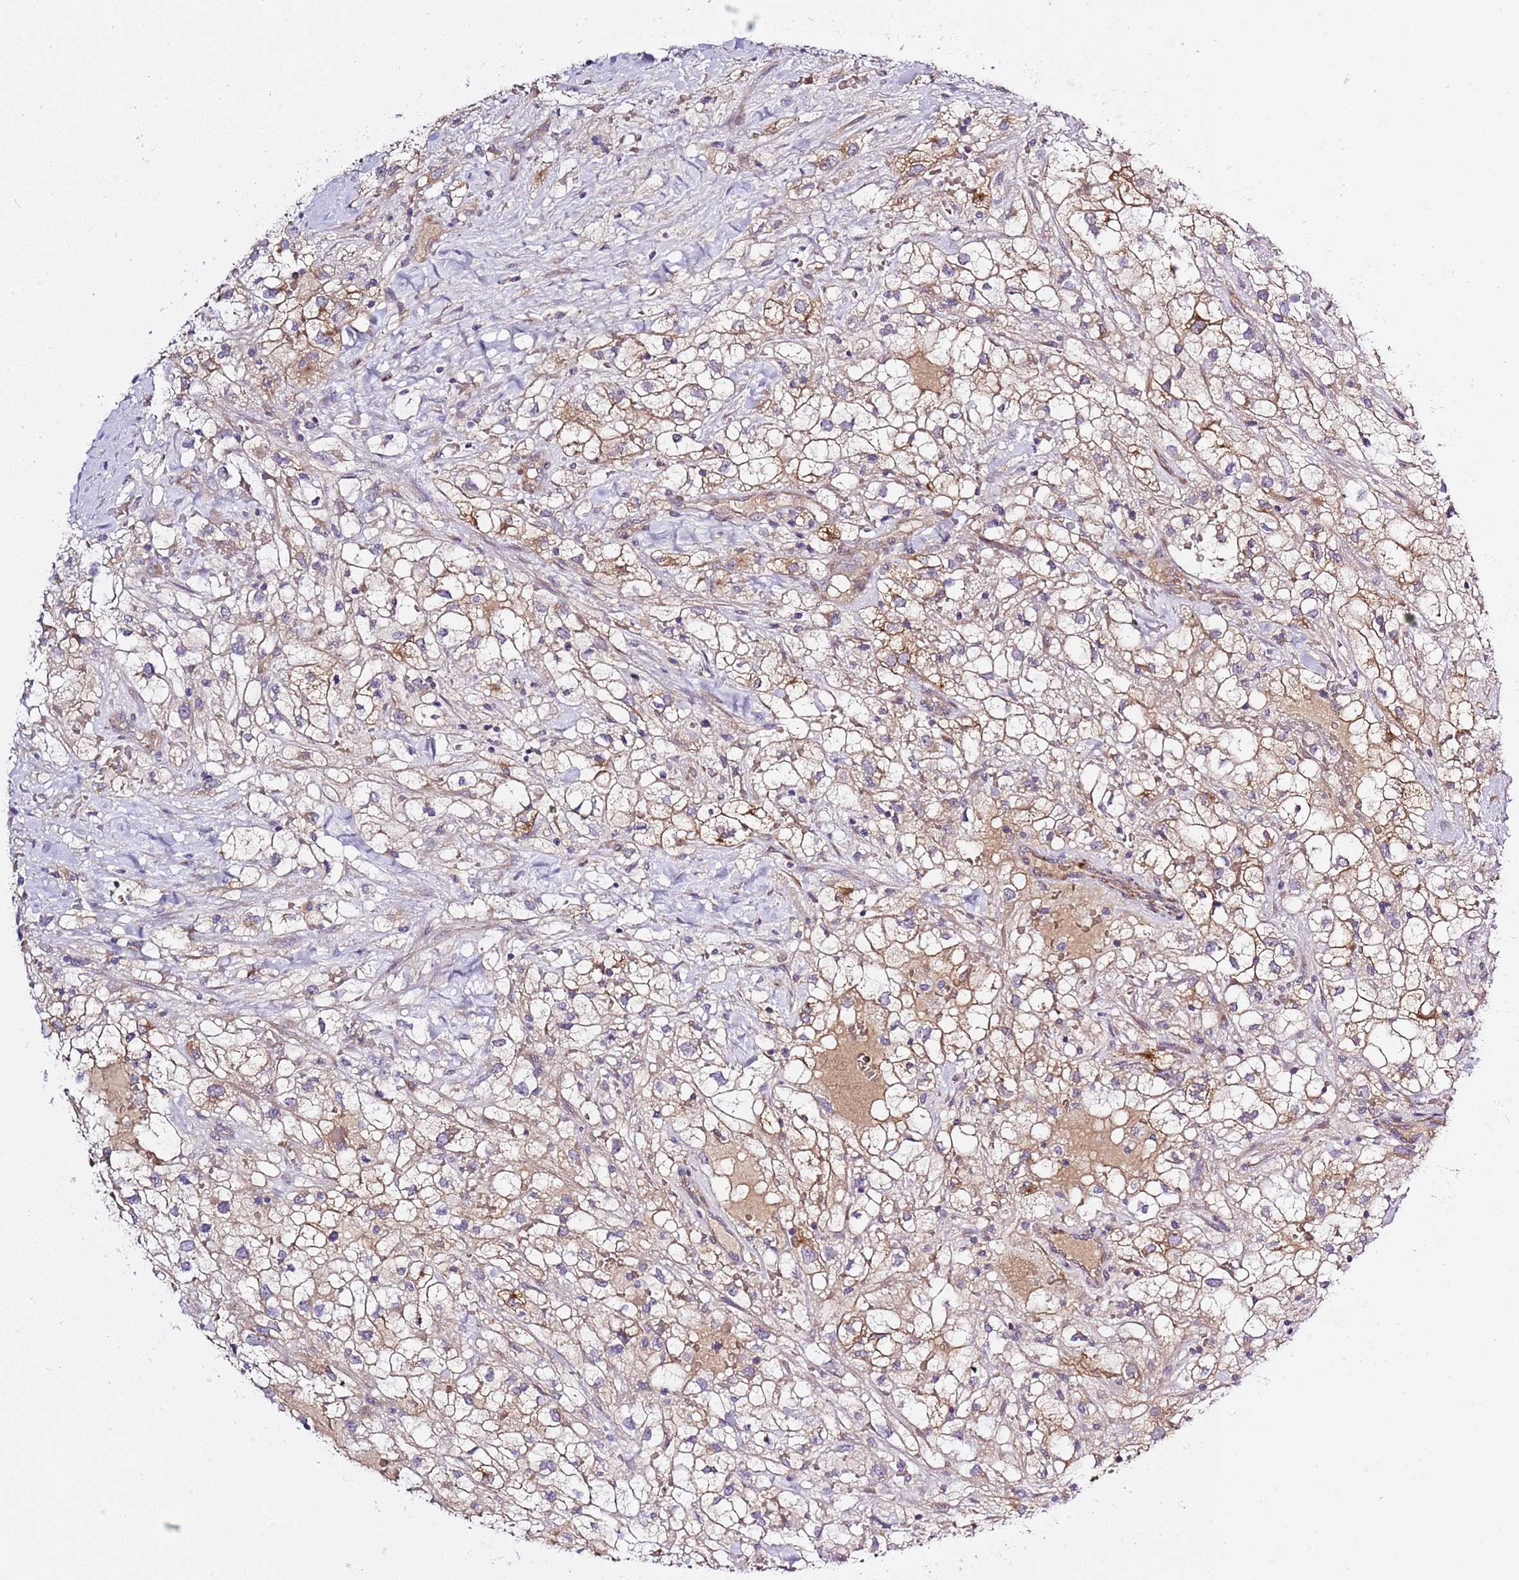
{"staining": {"intensity": "strong", "quantity": "25%-75%", "location": "cytoplasmic/membranous"}, "tissue": "renal cancer", "cell_type": "Tumor cells", "image_type": "cancer", "snomed": [{"axis": "morphology", "description": "Adenocarcinoma, NOS"}, {"axis": "topography", "description": "Kidney"}], "caption": "Protein analysis of renal adenocarcinoma tissue shows strong cytoplasmic/membranous expression in approximately 25%-75% of tumor cells.", "gene": "RFK", "patient": {"sex": "male", "age": 59}}